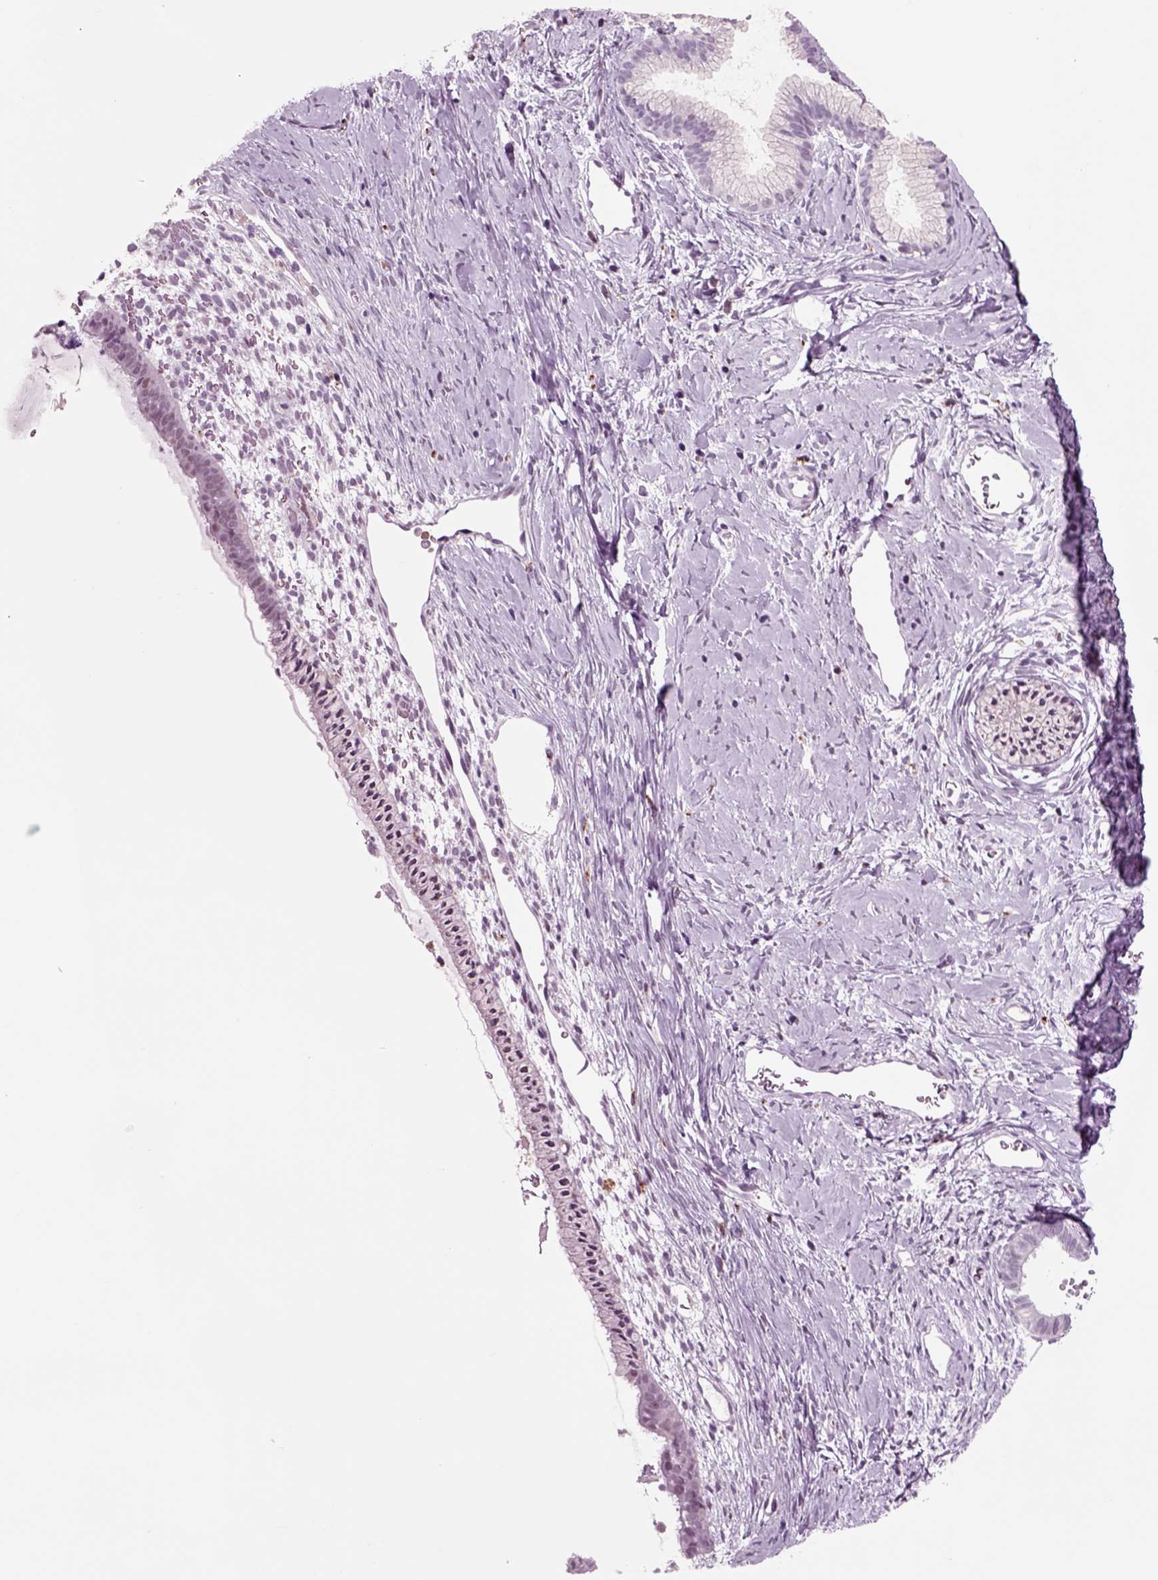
{"staining": {"intensity": "negative", "quantity": "none", "location": "none"}, "tissue": "cervix", "cell_type": "Glandular cells", "image_type": "normal", "snomed": [{"axis": "morphology", "description": "Normal tissue, NOS"}, {"axis": "topography", "description": "Cervix"}], "caption": "The histopathology image reveals no staining of glandular cells in normal cervix.", "gene": "CHGB", "patient": {"sex": "female", "age": 40}}